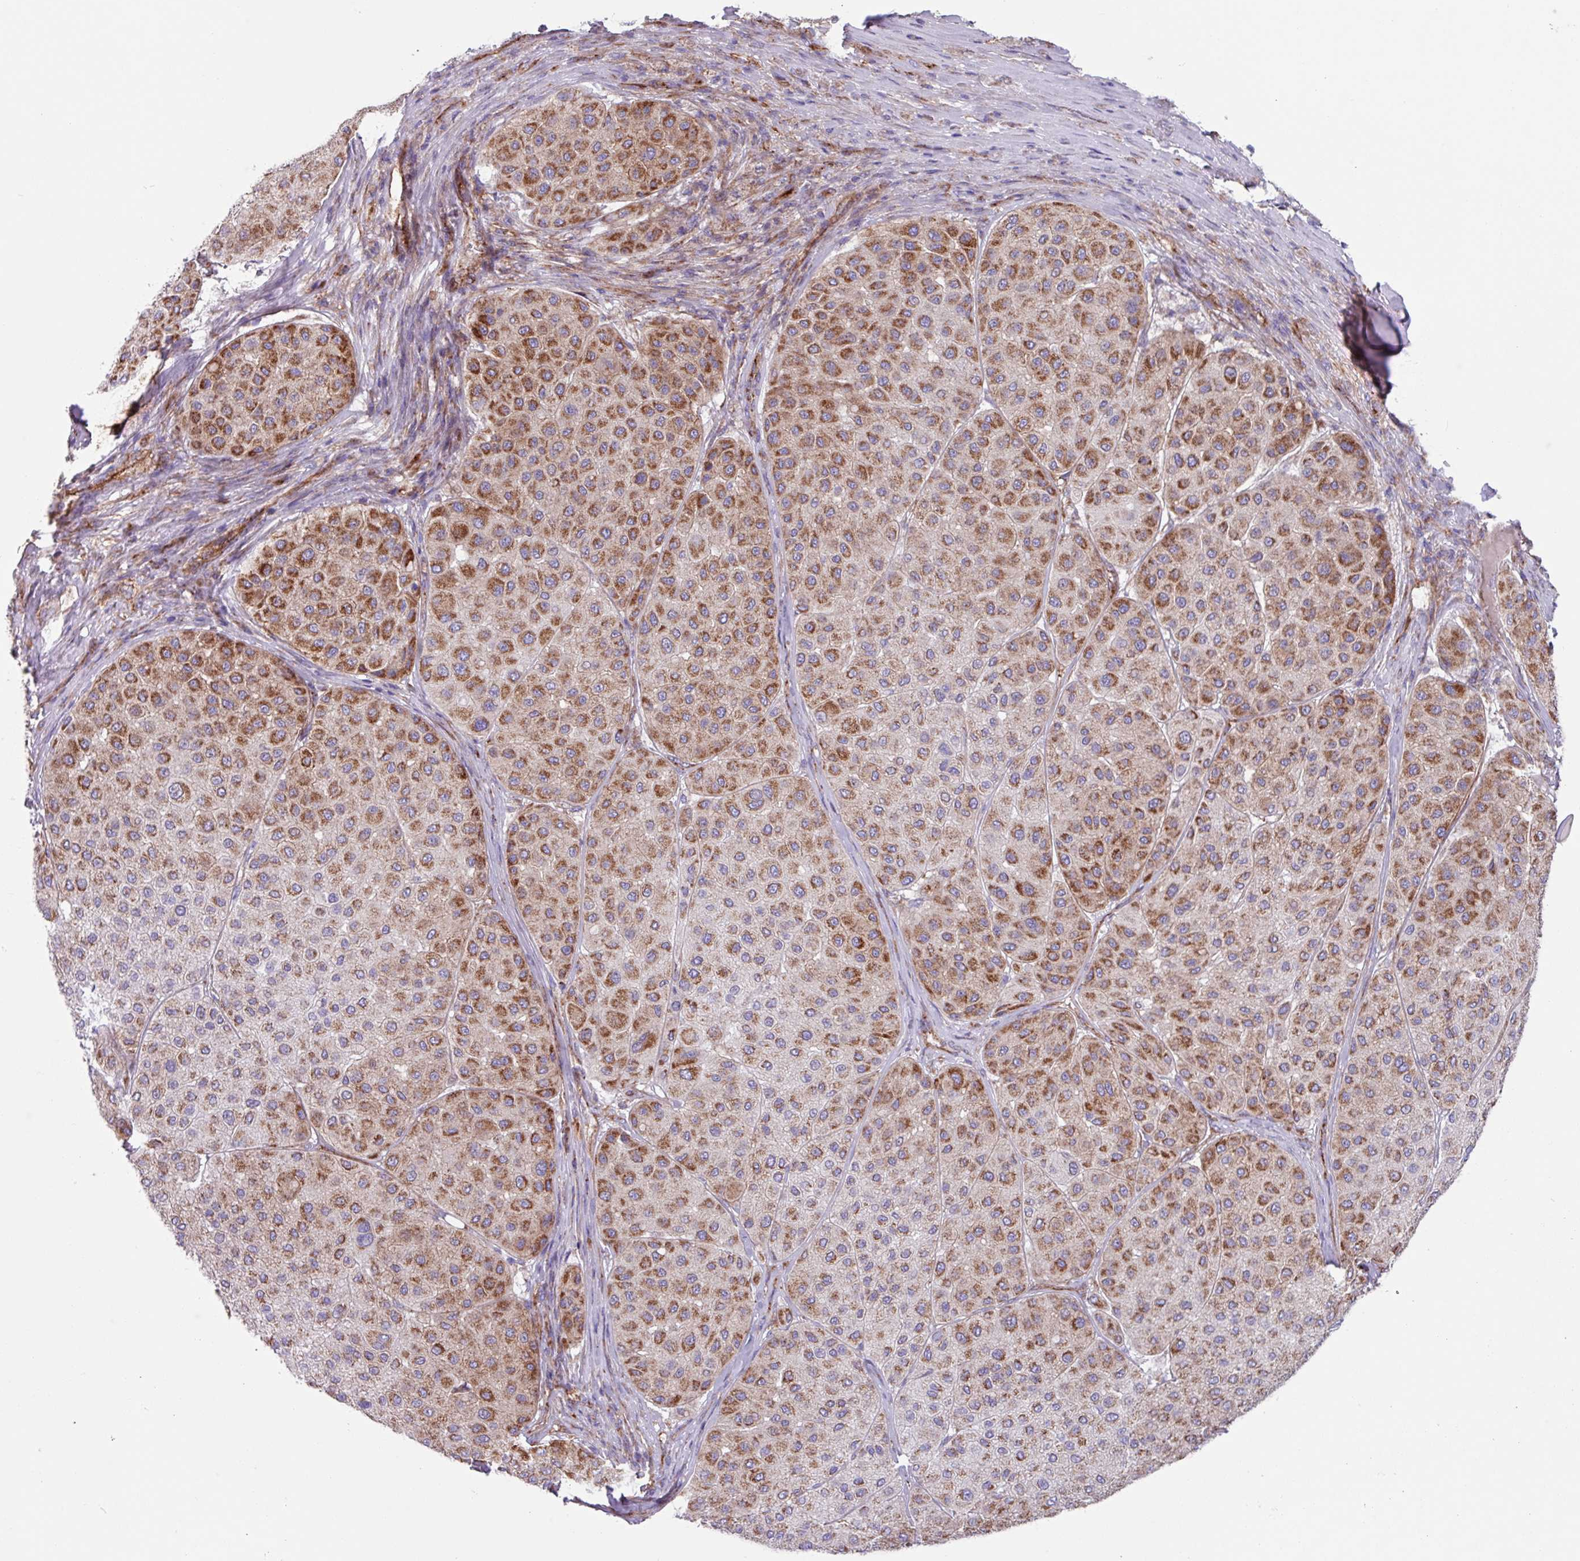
{"staining": {"intensity": "moderate", "quantity": ">75%", "location": "cytoplasmic/membranous"}, "tissue": "melanoma", "cell_type": "Tumor cells", "image_type": "cancer", "snomed": [{"axis": "morphology", "description": "Malignant melanoma, Metastatic site"}, {"axis": "topography", "description": "Smooth muscle"}], "caption": "Protein analysis of malignant melanoma (metastatic site) tissue displays moderate cytoplasmic/membranous positivity in approximately >75% of tumor cells.", "gene": "OTULIN", "patient": {"sex": "male", "age": 41}}